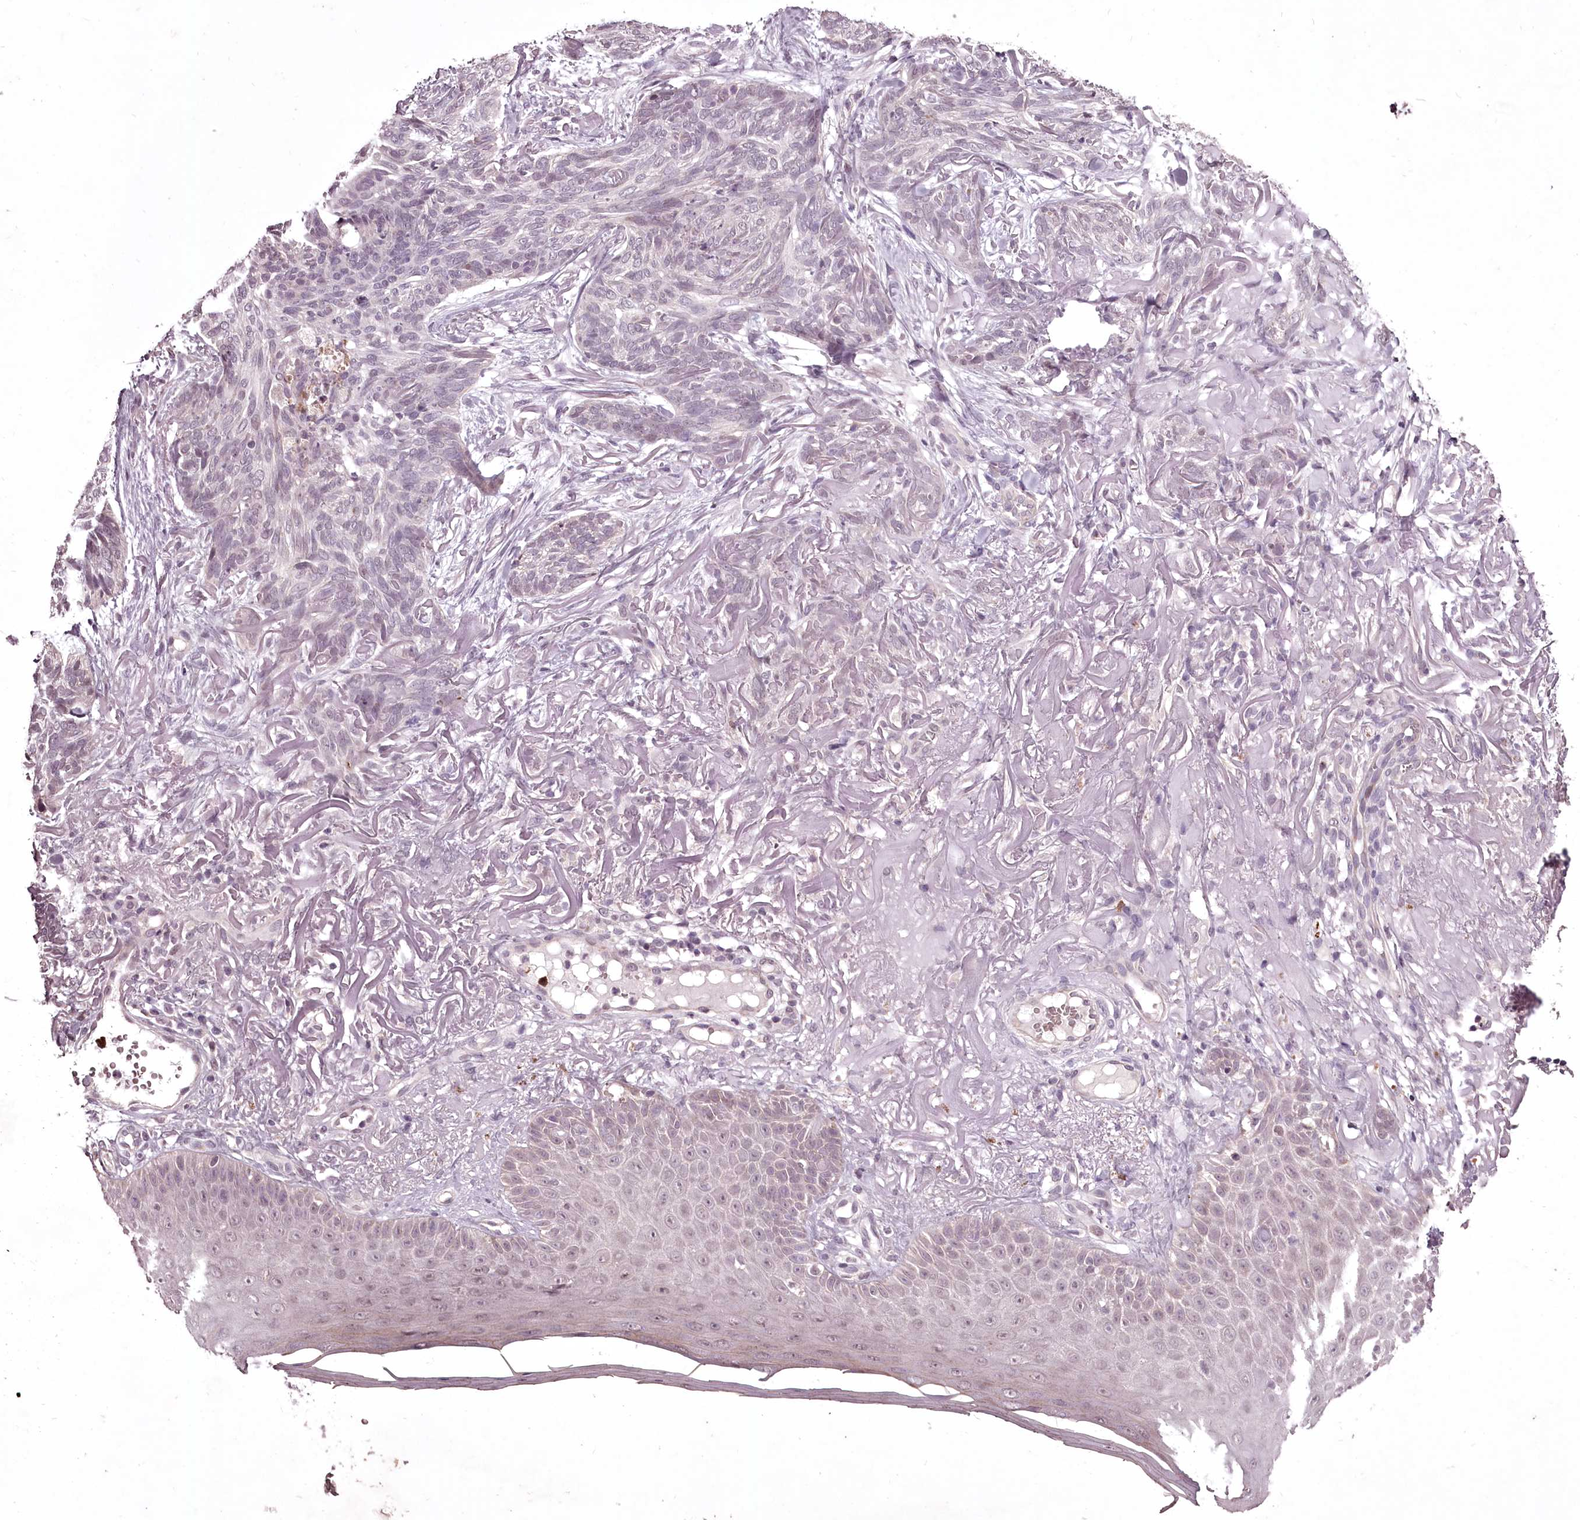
{"staining": {"intensity": "negative", "quantity": "none", "location": "none"}, "tissue": "skin cancer", "cell_type": "Tumor cells", "image_type": "cancer", "snomed": [{"axis": "morphology", "description": "Normal tissue, NOS"}, {"axis": "morphology", "description": "Basal cell carcinoma"}, {"axis": "topography", "description": "Skin"}], "caption": "IHC image of skin cancer stained for a protein (brown), which displays no expression in tumor cells.", "gene": "ADRA1D", "patient": {"sex": "male", "age": 66}}